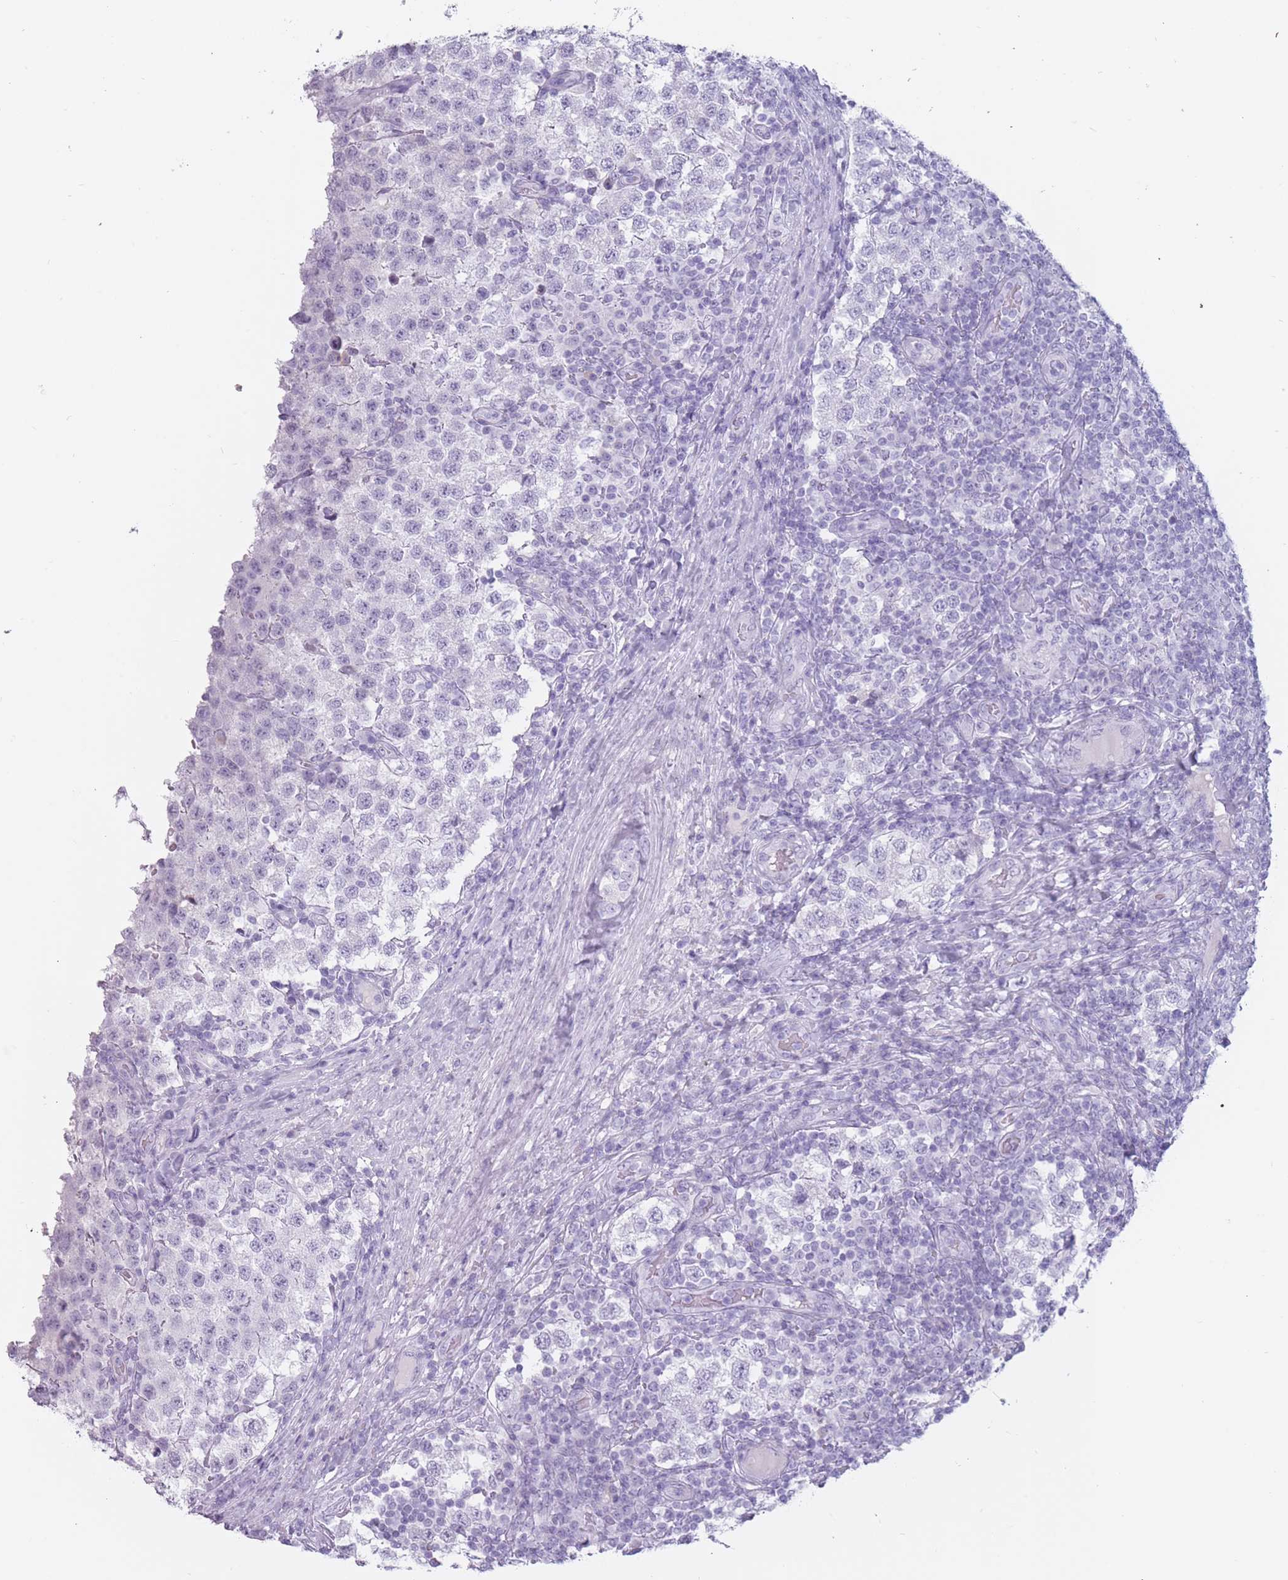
{"staining": {"intensity": "negative", "quantity": "none", "location": "none"}, "tissue": "testis cancer", "cell_type": "Tumor cells", "image_type": "cancer", "snomed": [{"axis": "morphology", "description": "Seminoma, NOS"}, {"axis": "topography", "description": "Testis"}], "caption": "This photomicrograph is of testis cancer (seminoma) stained with immunohistochemistry (IHC) to label a protein in brown with the nuclei are counter-stained blue. There is no staining in tumor cells.", "gene": "PNMA3", "patient": {"sex": "male", "age": 34}}